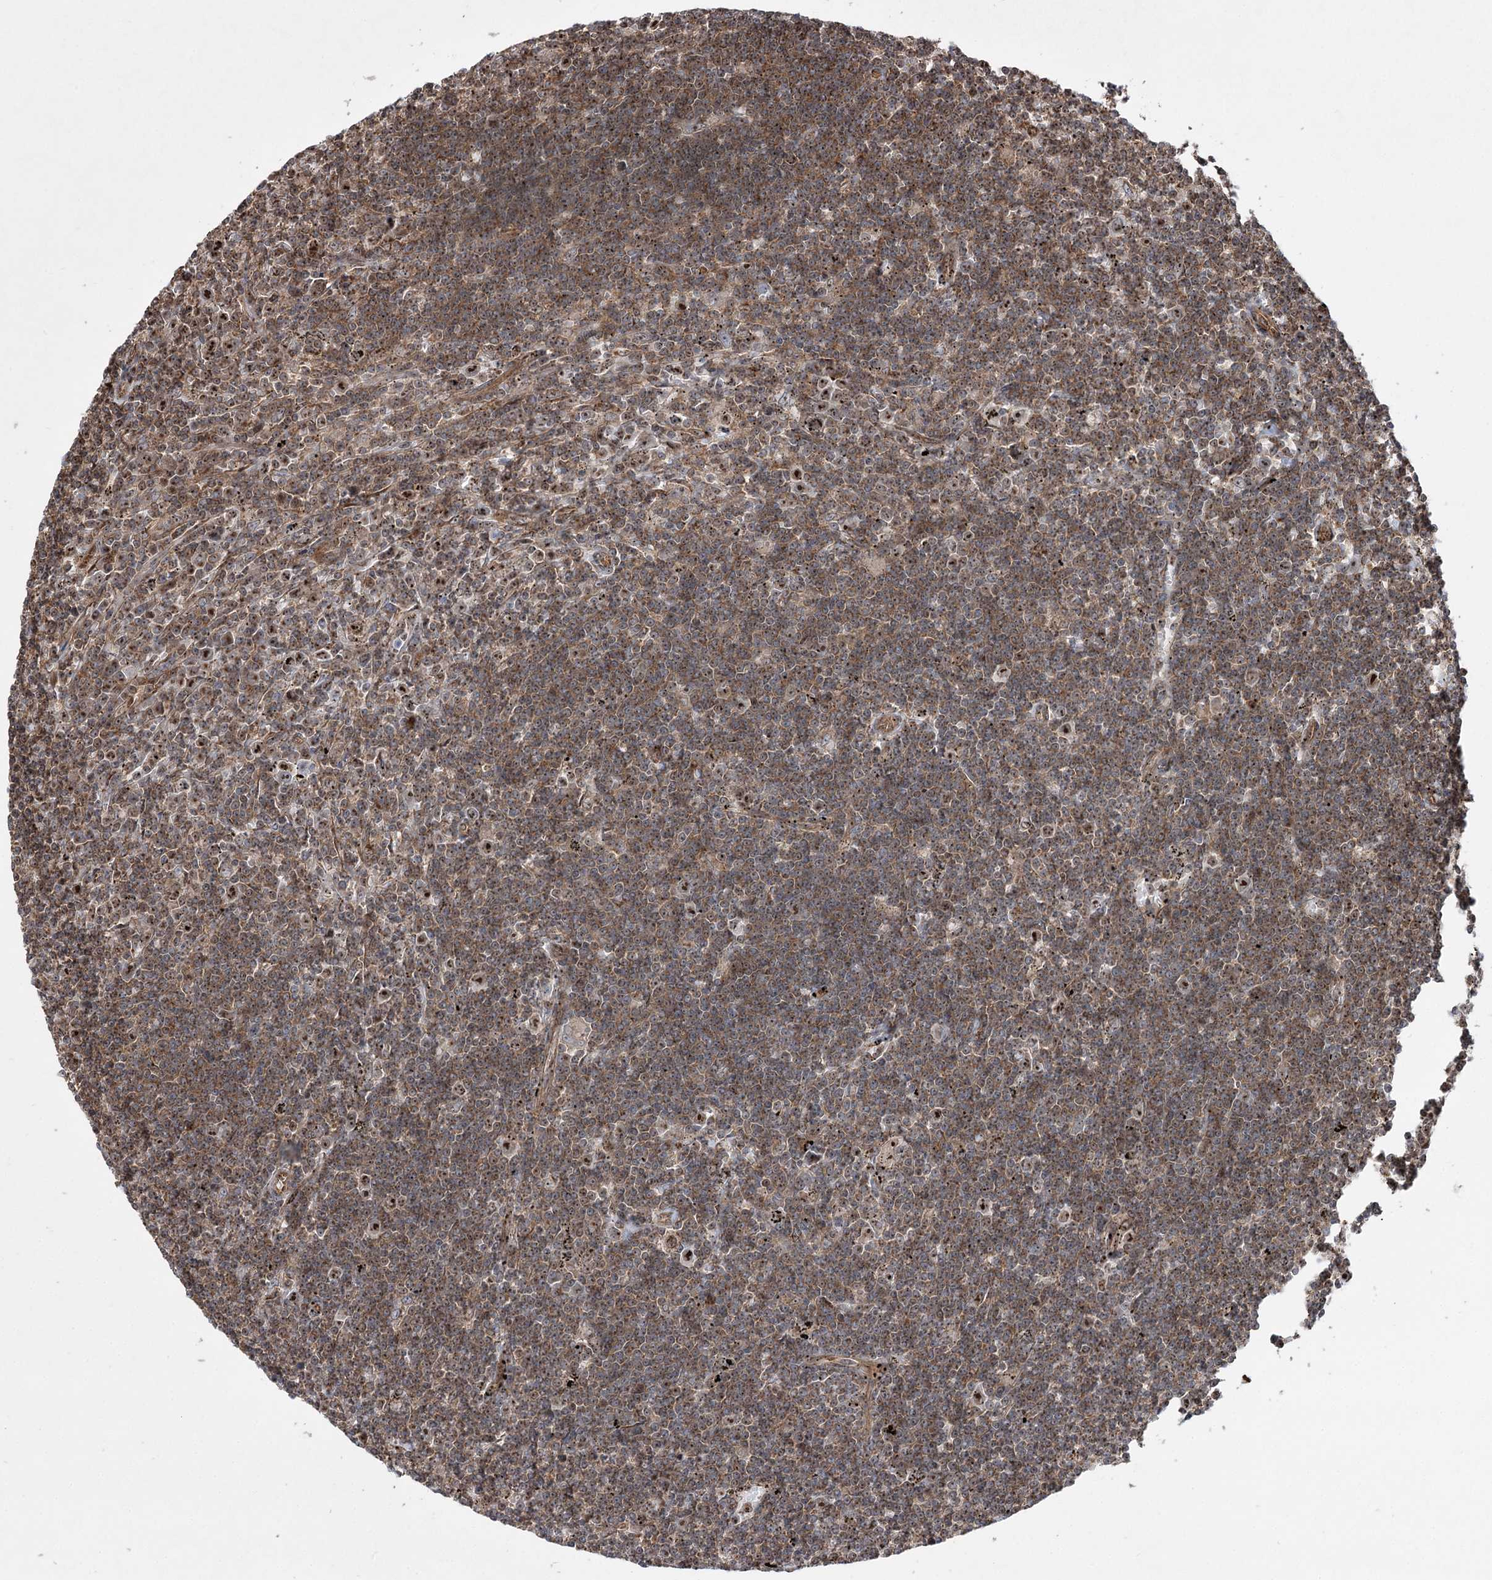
{"staining": {"intensity": "moderate", "quantity": ">75%", "location": "cytoplasmic/membranous,nuclear"}, "tissue": "lymphoma", "cell_type": "Tumor cells", "image_type": "cancer", "snomed": [{"axis": "morphology", "description": "Malignant lymphoma, non-Hodgkin's type, Low grade"}, {"axis": "topography", "description": "Spleen"}], "caption": "Malignant lymphoma, non-Hodgkin's type (low-grade) was stained to show a protein in brown. There is medium levels of moderate cytoplasmic/membranous and nuclear positivity in approximately >75% of tumor cells.", "gene": "SERINC5", "patient": {"sex": "male", "age": 76}}